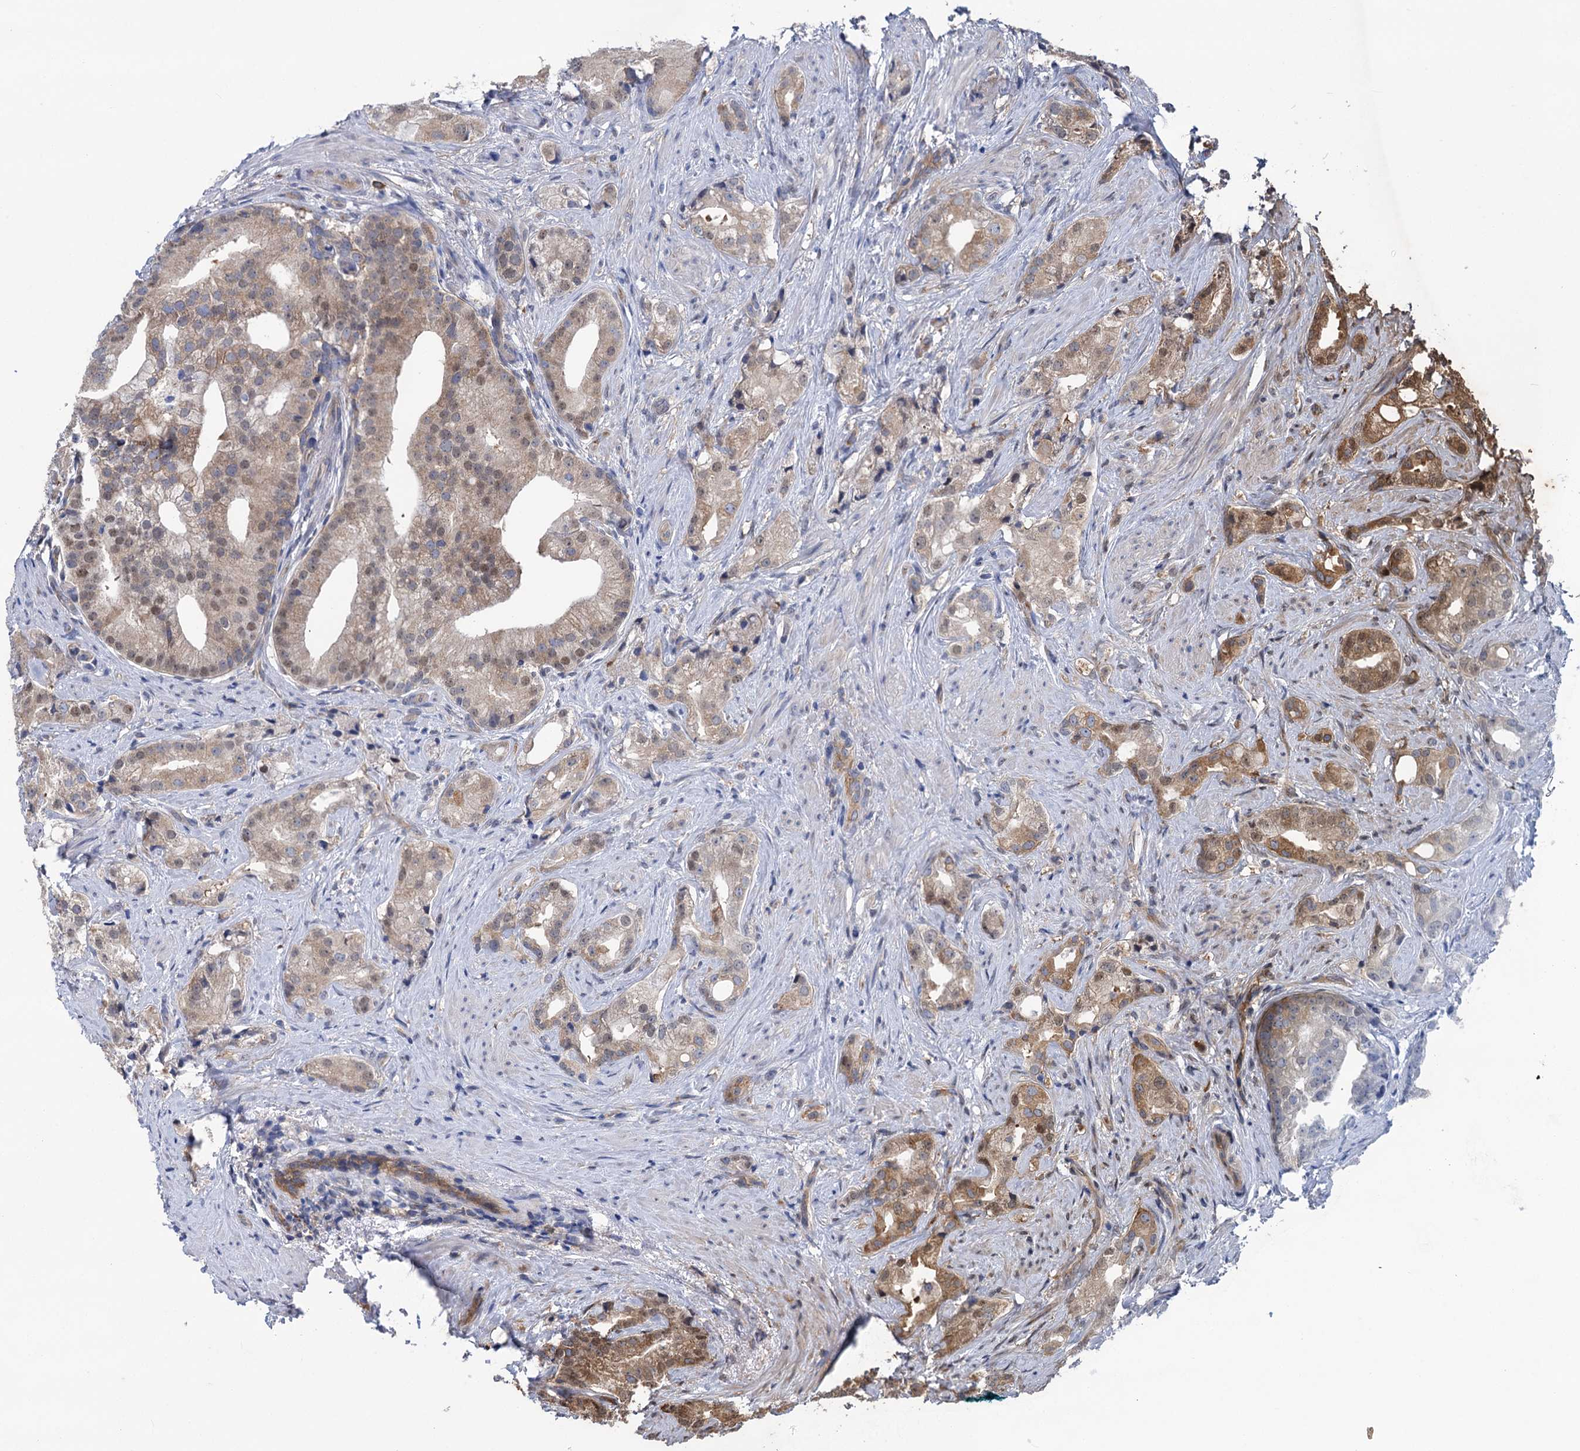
{"staining": {"intensity": "moderate", "quantity": ">75%", "location": "cytoplasmic/membranous"}, "tissue": "prostate cancer", "cell_type": "Tumor cells", "image_type": "cancer", "snomed": [{"axis": "morphology", "description": "Adenocarcinoma, Low grade"}, {"axis": "topography", "description": "Prostate"}], "caption": "This histopathology image shows immunohistochemistry (IHC) staining of prostate cancer (adenocarcinoma (low-grade)), with medium moderate cytoplasmic/membranous positivity in about >75% of tumor cells.", "gene": "ZNRD2", "patient": {"sex": "male", "age": 71}}